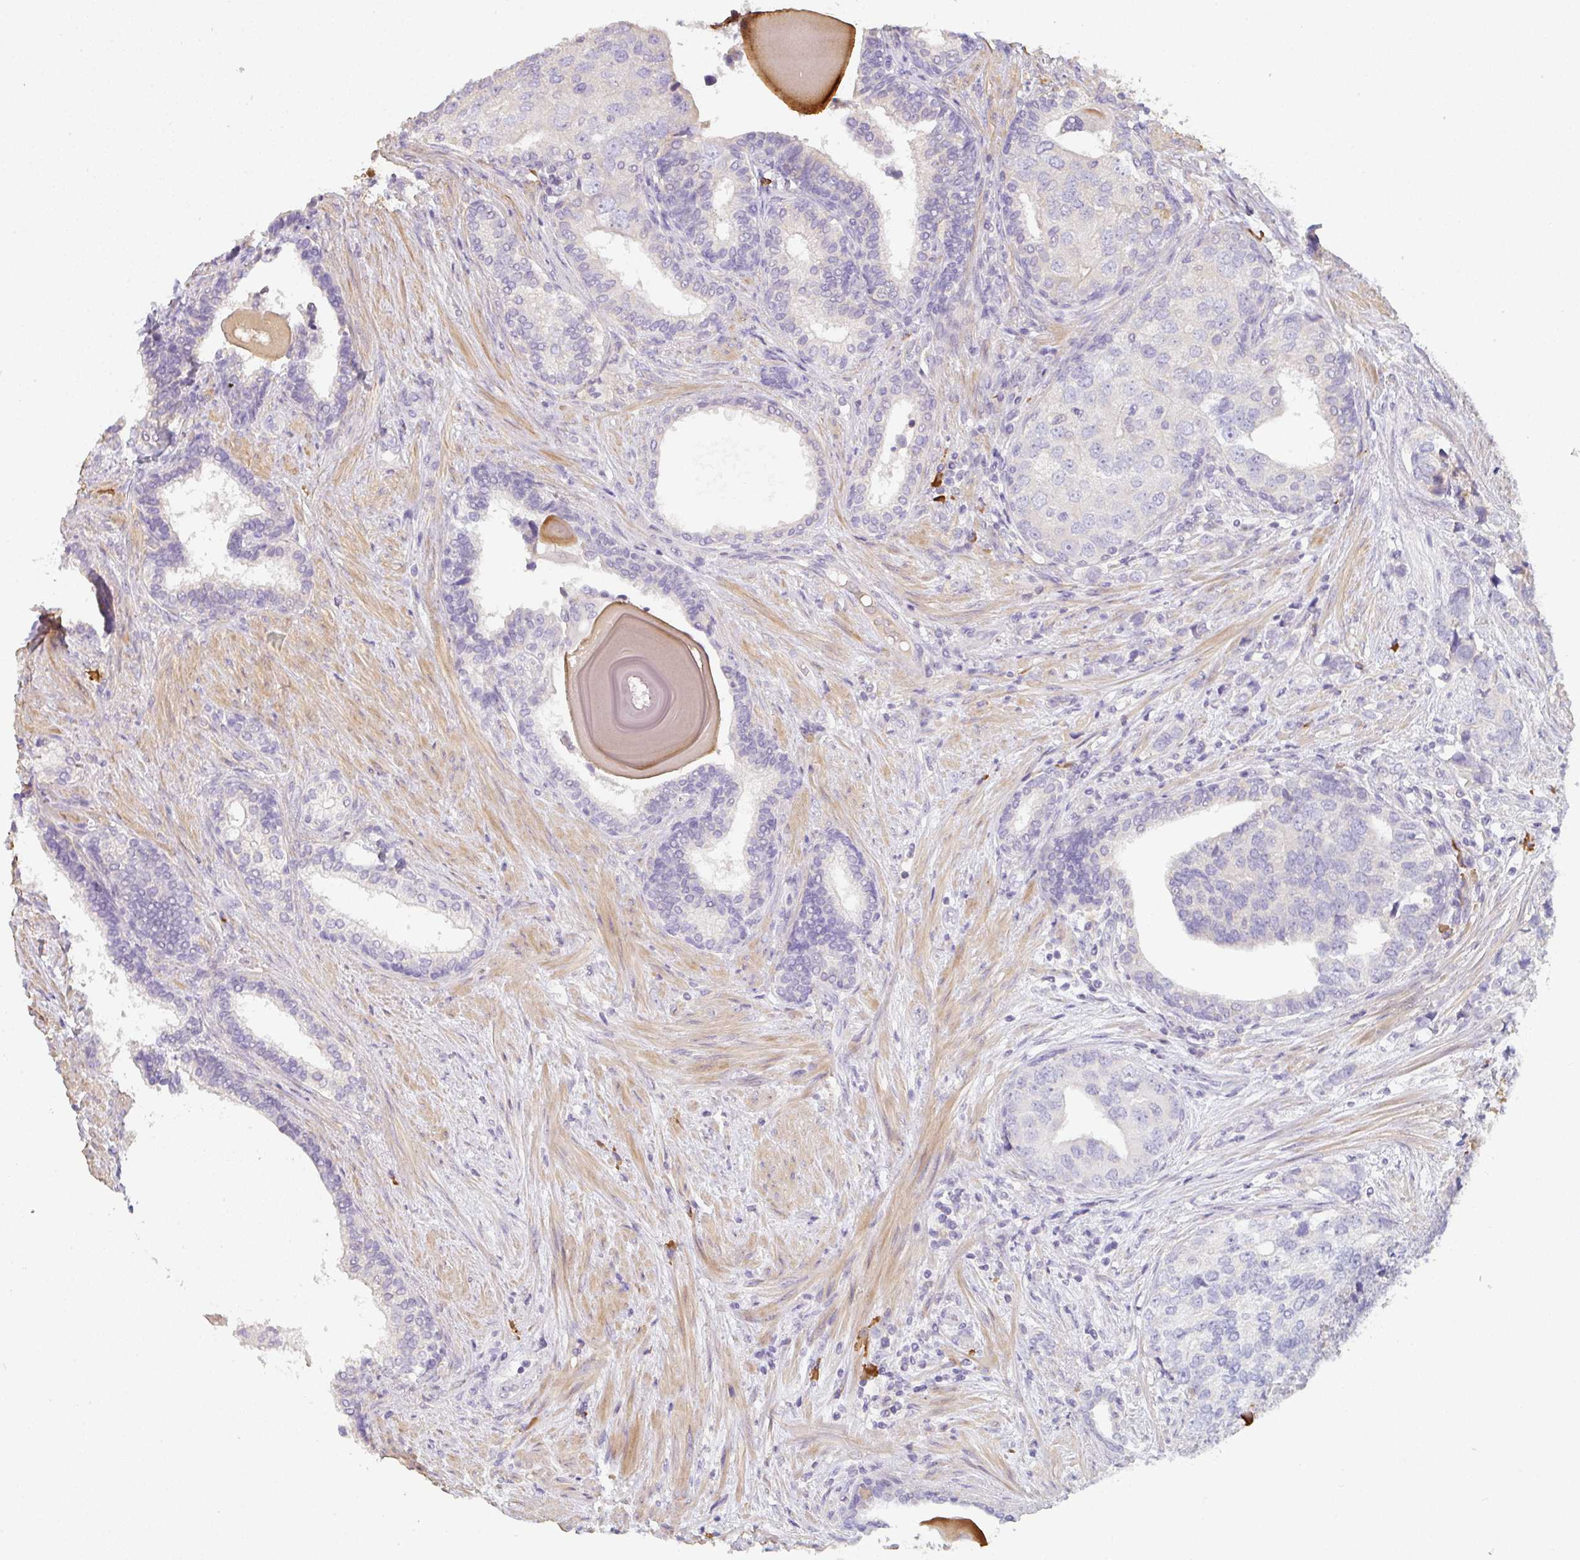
{"staining": {"intensity": "negative", "quantity": "none", "location": "none"}, "tissue": "prostate cancer", "cell_type": "Tumor cells", "image_type": "cancer", "snomed": [{"axis": "morphology", "description": "Adenocarcinoma, High grade"}, {"axis": "topography", "description": "Prostate"}], "caption": "This histopathology image is of prostate adenocarcinoma (high-grade) stained with IHC to label a protein in brown with the nuclei are counter-stained blue. There is no positivity in tumor cells. The staining was performed using DAB to visualize the protein expression in brown, while the nuclei were stained in blue with hematoxylin (Magnification: 20x).", "gene": "ZNF215", "patient": {"sex": "male", "age": 68}}